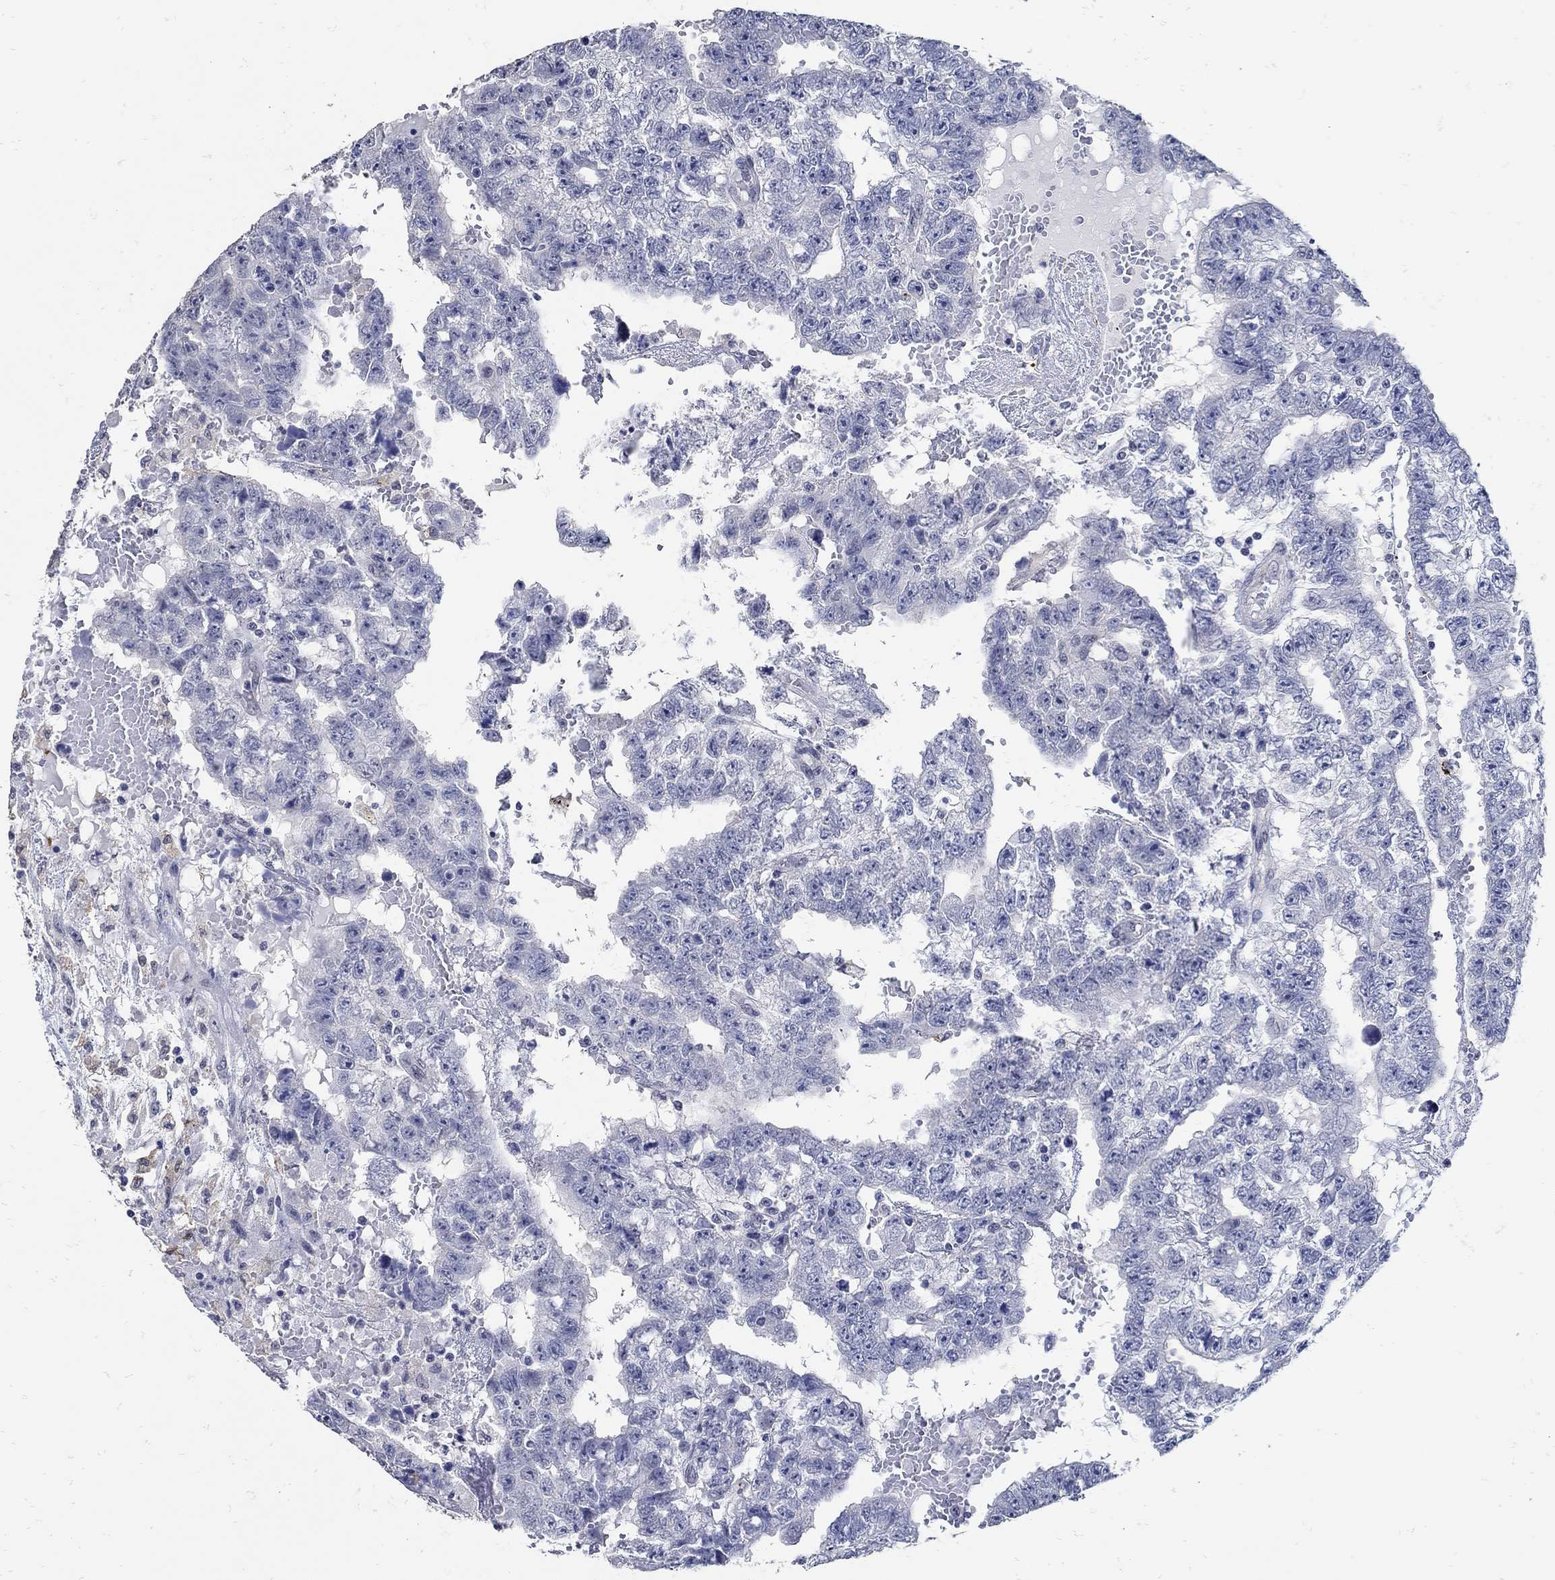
{"staining": {"intensity": "negative", "quantity": "none", "location": "none"}, "tissue": "testis cancer", "cell_type": "Tumor cells", "image_type": "cancer", "snomed": [{"axis": "morphology", "description": "Carcinoma, Embryonal, NOS"}, {"axis": "topography", "description": "Testis"}], "caption": "This is an immunohistochemistry histopathology image of testis embryonal carcinoma. There is no expression in tumor cells.", "gene": "KCNN3", "patient": {"sex": "male", "age": 25}}